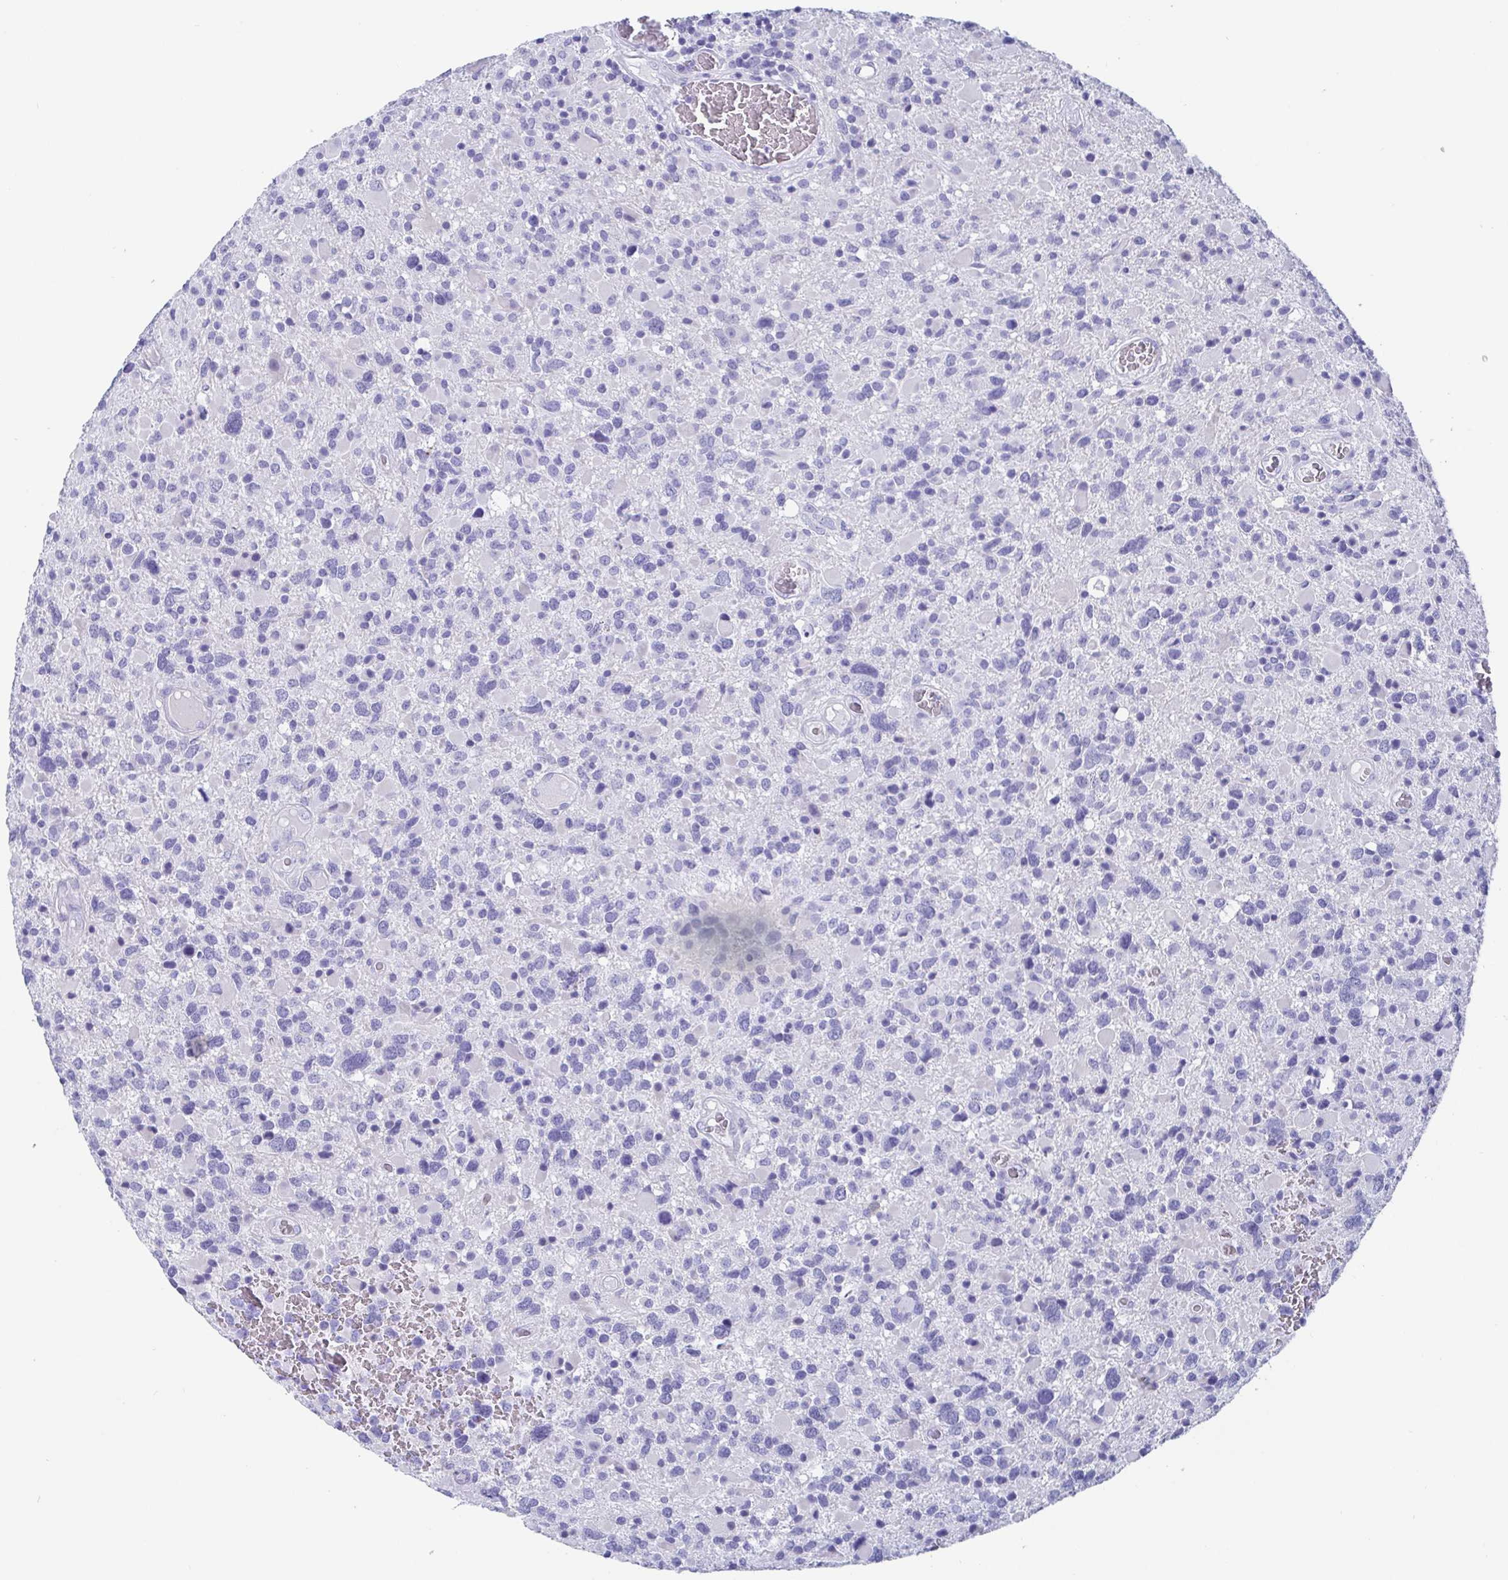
{"staining": {"intensity": "negative", "quantity": "none", "location": "none"}, "tissue": "glioma", "cell_type": "Tumor cells", "image_type": "cancer", "snomed": [{"axis": "morphology", "description": "Glioma, malignant, High grade"}, {"axis": "topography", "description": "Brain"}], "caption": "Immunohistochemical staining of high-grade glioma (malignant) demonstrates no significant expression in tumor cells.", "gene": "SCGN", "patient": {"sex": "female", "age": 40}}